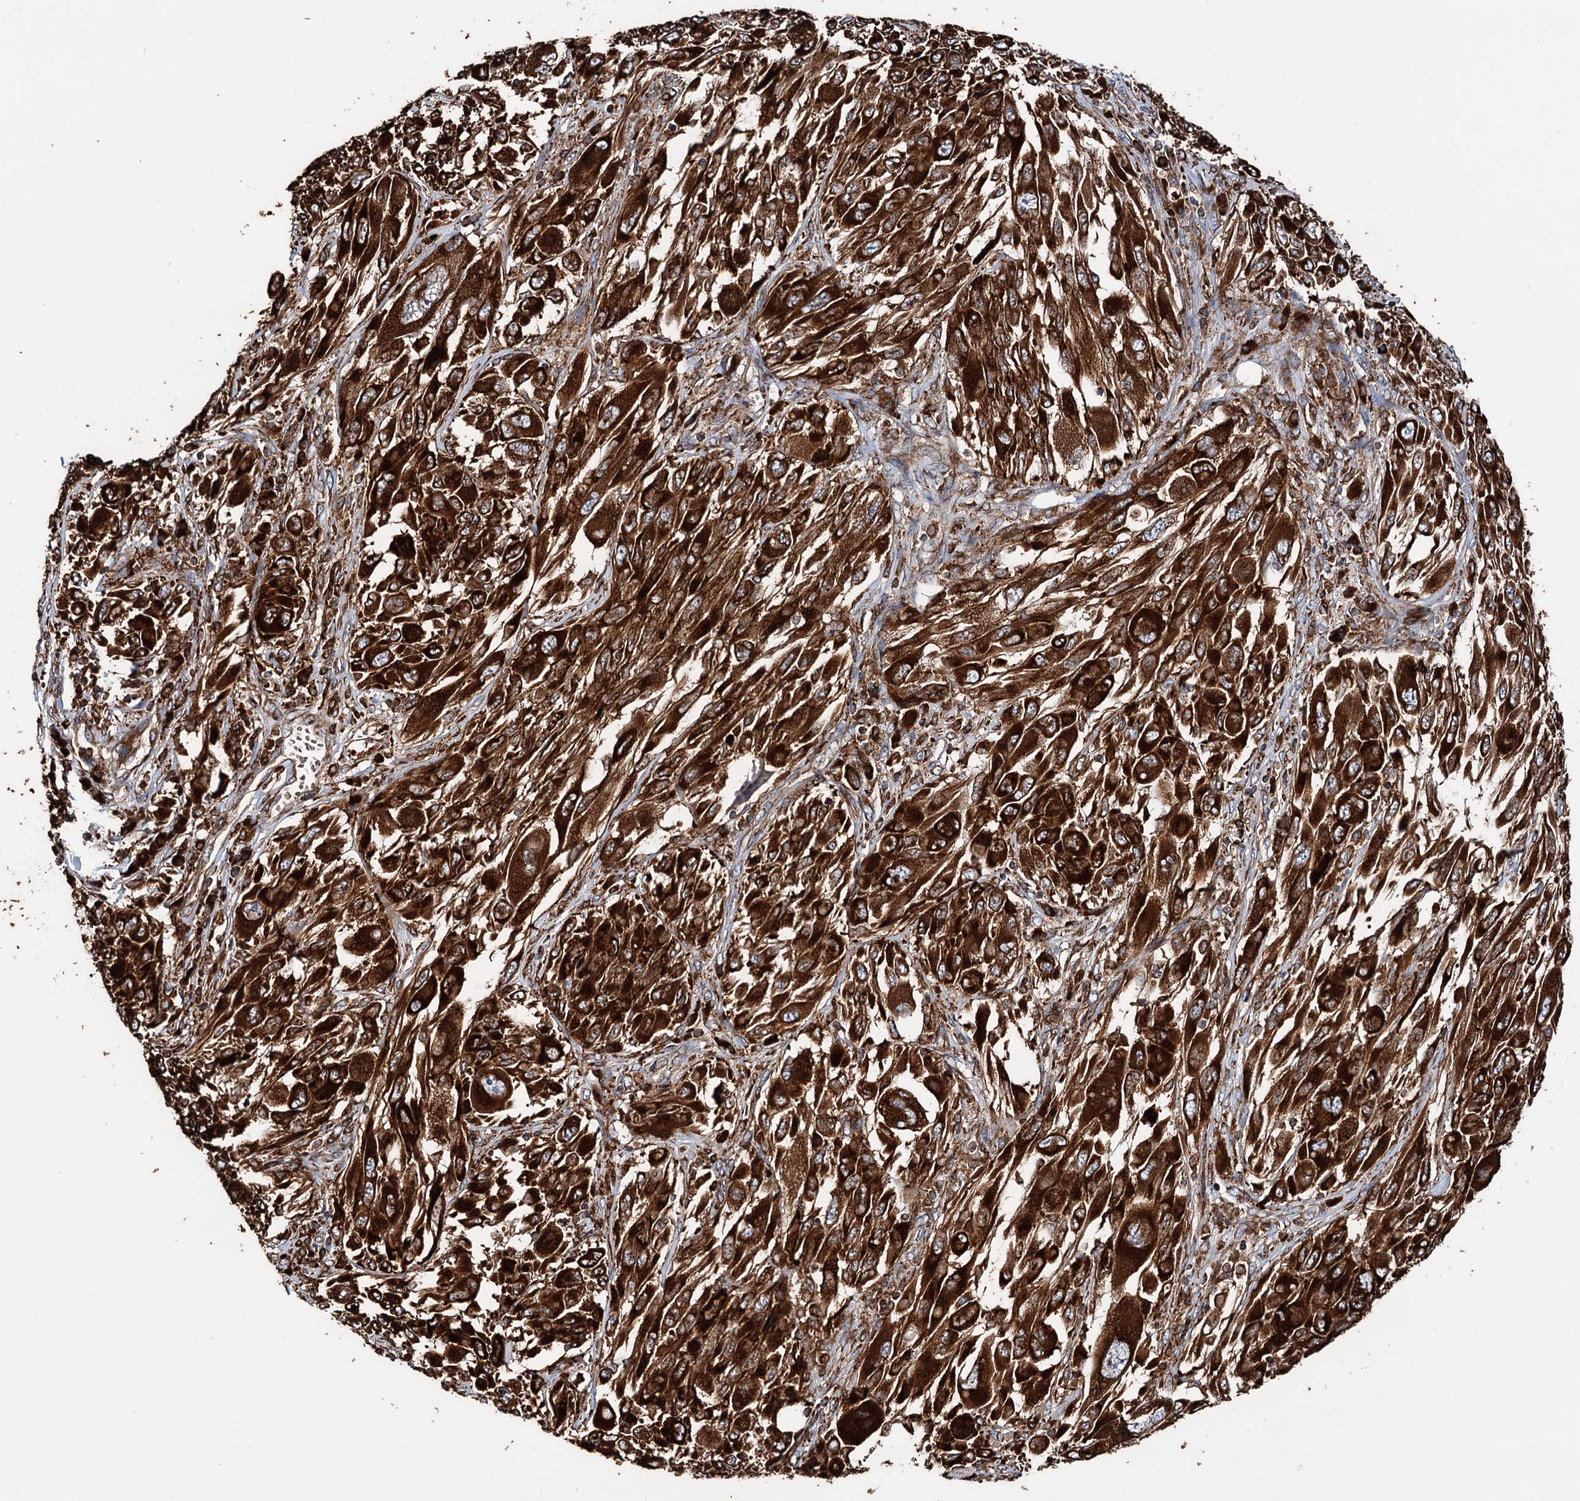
{"staining": {"intensity": "strong", "quantity": ">75%", "location": "cytoplasmic/membranous"}, "tissue": "melanoma", "cell_type": "Tumor cells", "image_type": "cancer", "snomed": [{"axis": "morphology", "description": "Malignant melanoma, NOS"}, {"axis": "topography", "description": "Skin"}], "caption": "Brown immunohistochemical staining in malignant melanoma demonstrates strong cytoplasmic/membranous expression in about >75% of tumor cells.", "gene": "ERP29", "patient": {"sex": "female", "age": 91}}